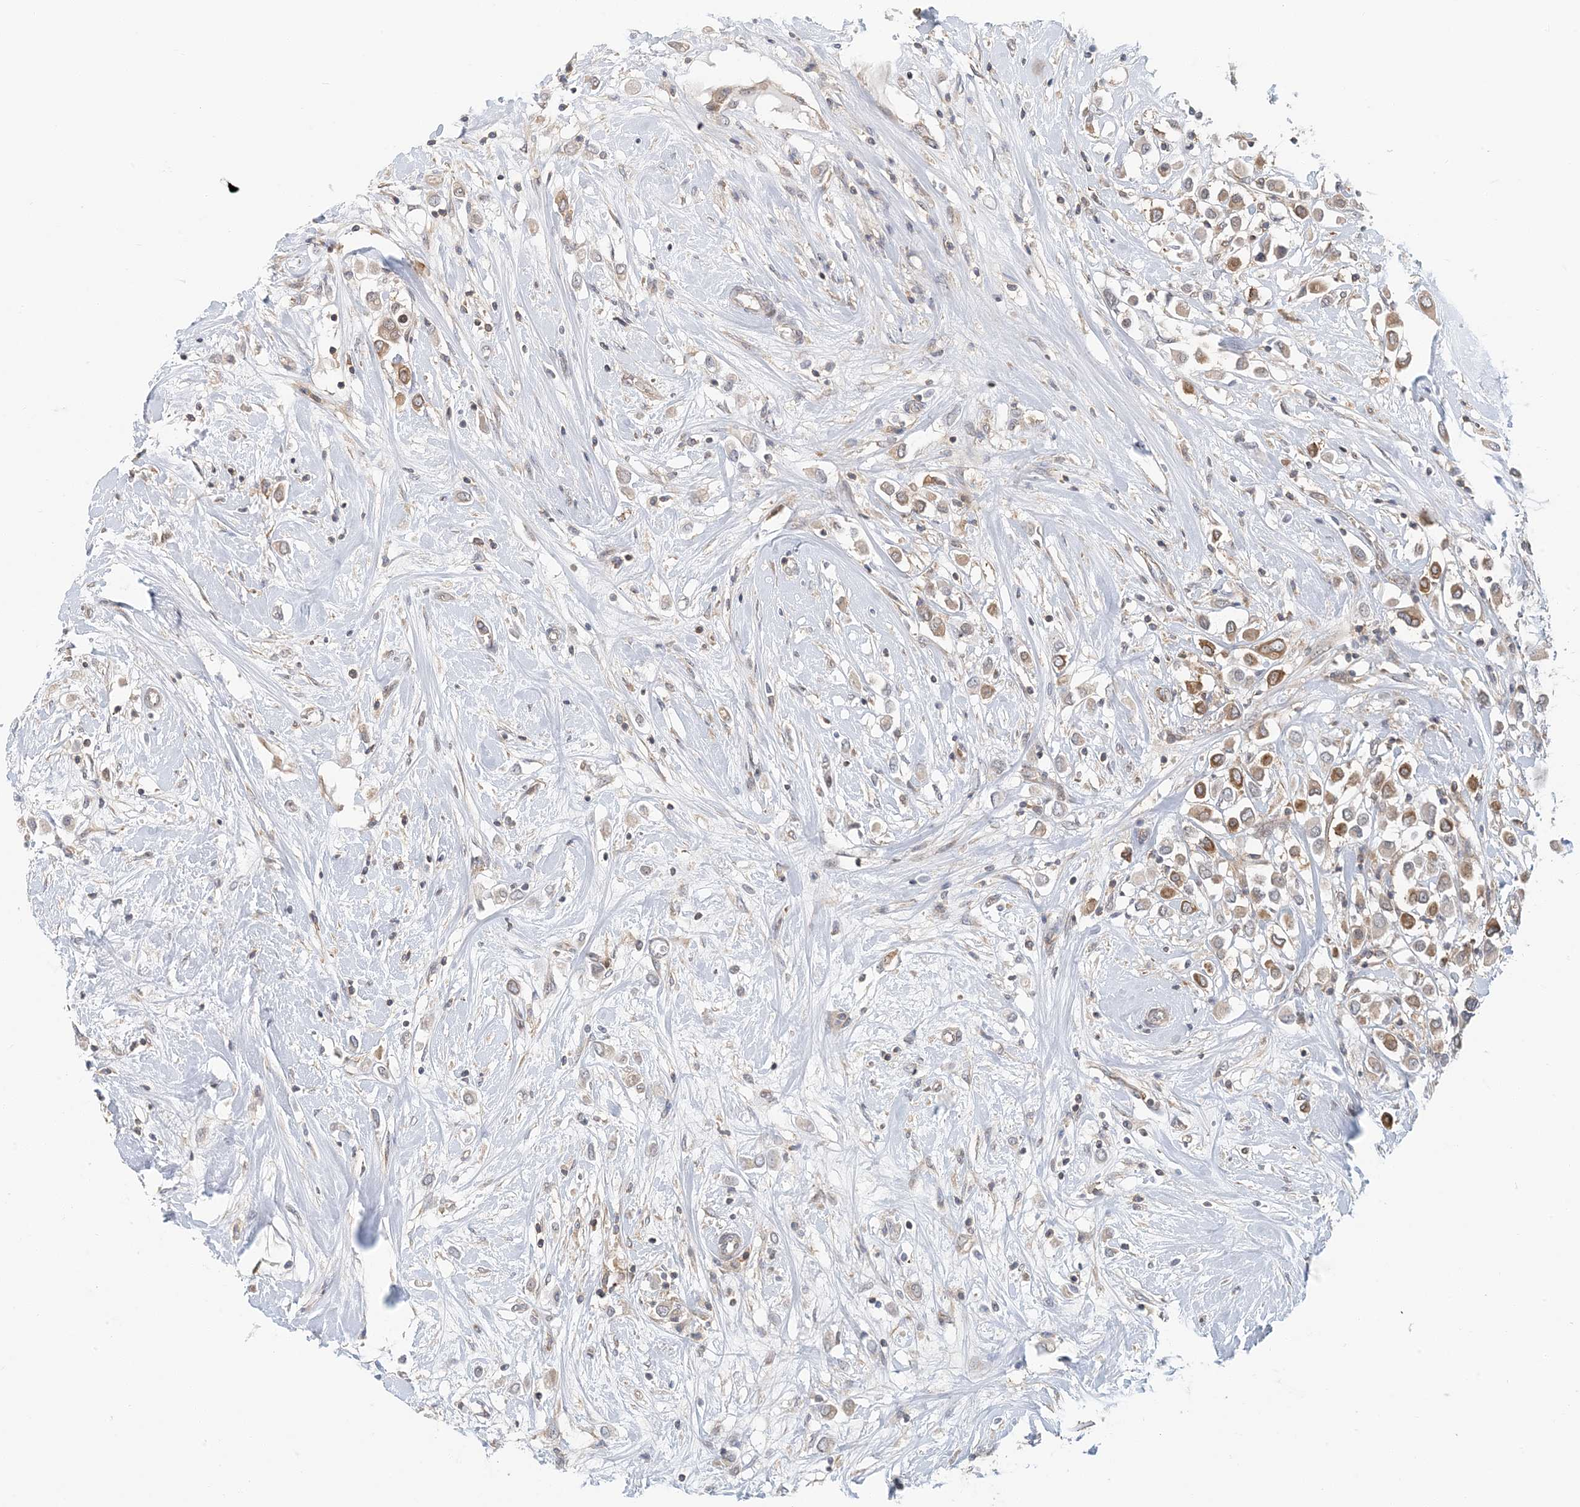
{"staining": {"intensity": "weak", "quantity": ">75%", "location": "cytoplasmic/membranous"}, "tissue": "breast cancer", "cell_type": "Tumor cells", "image_type": "cancer", "snomed": [{"axis": "morphology", "description": "Duct carcinoma"}, {"axis": "topography", "description": "Breast"}], "caption": "Protein staining of breast invasive ductal carcinoma tissue displays weak cytoplasmic/membranous positivity in approximately >75% of tumor cells. (DAB = brown stain, brightfield microscopy at high magnification).", "gene": "ATP13A2", "patient": {"sex": "female", "age": 61}}